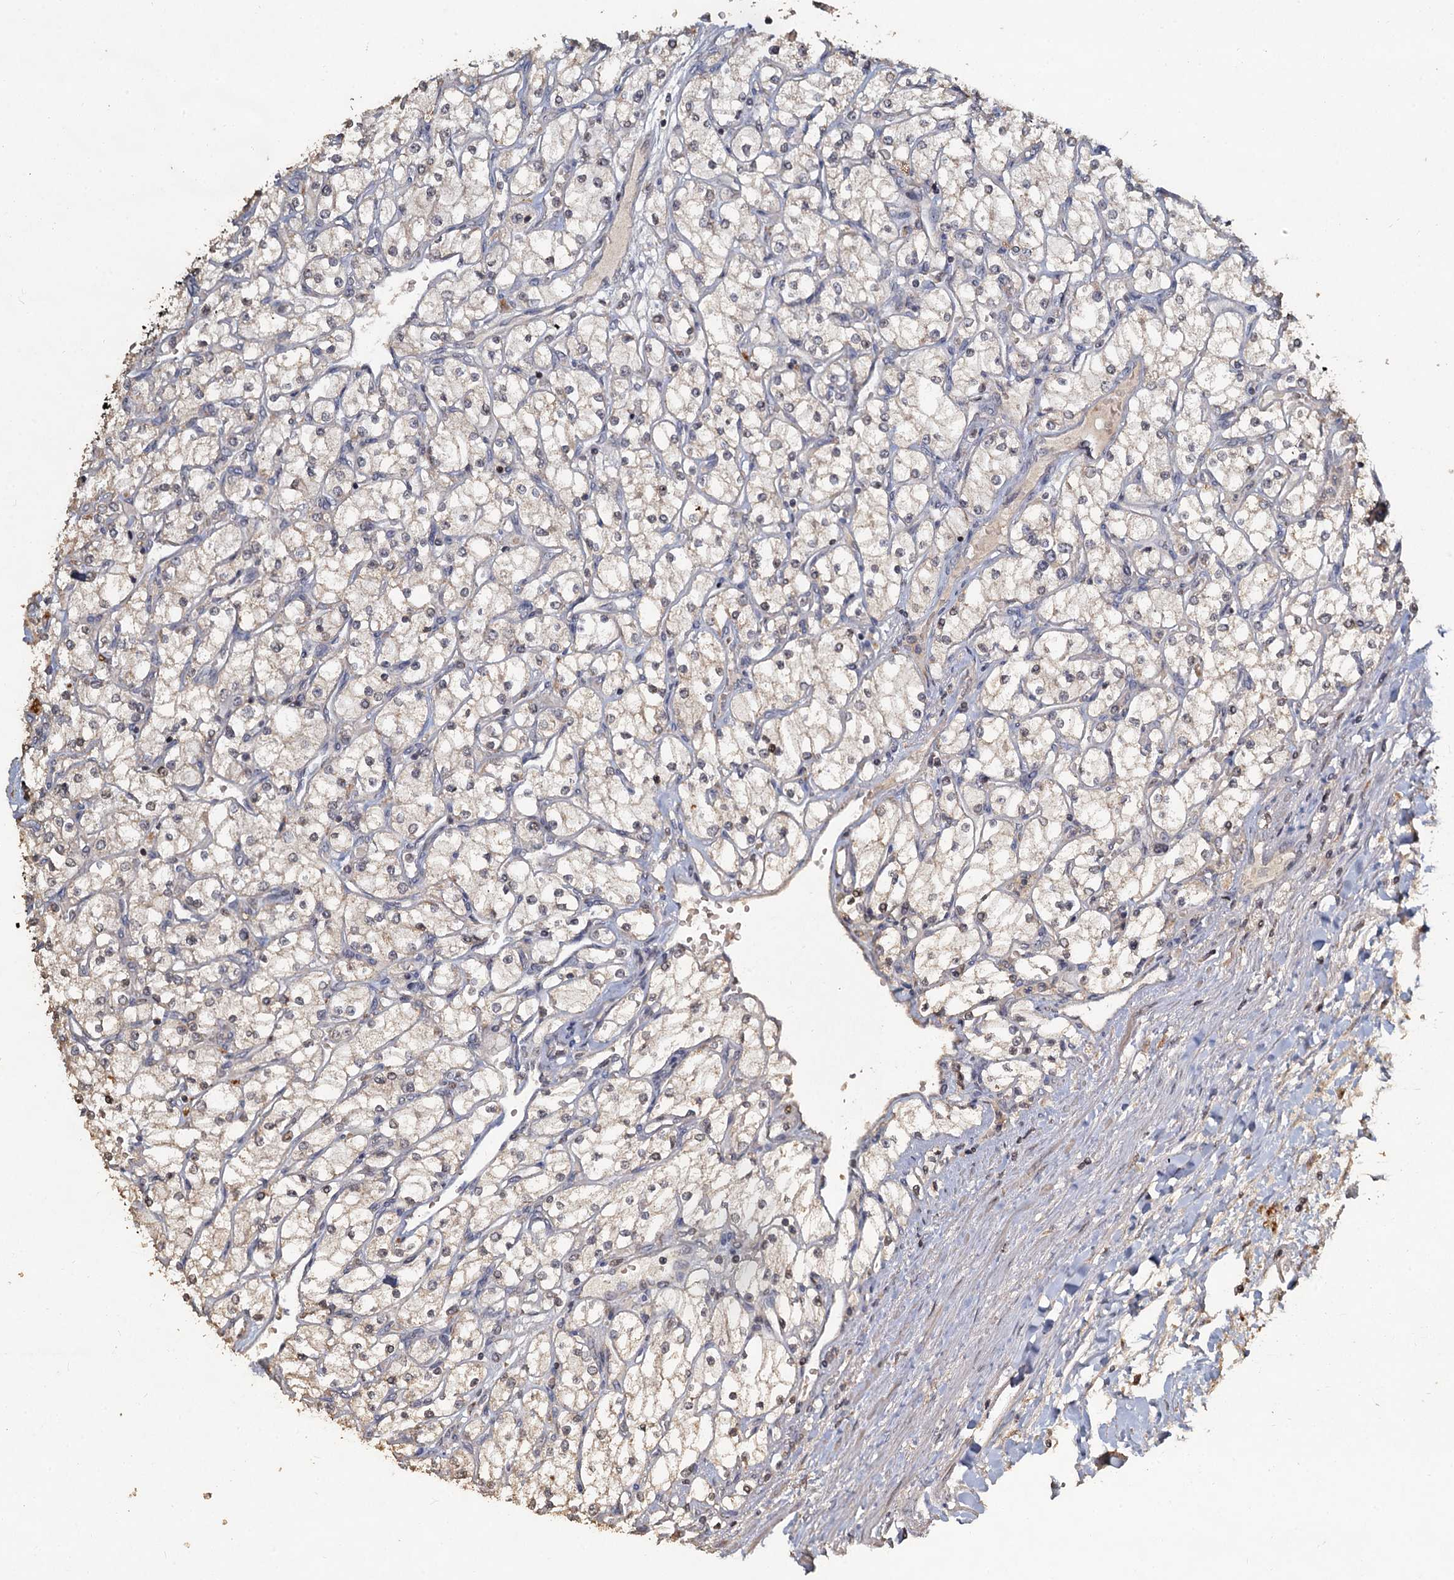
{"staining": {"intensity": "negative", "quantity": "none", "location": "none"}, "tissue": "renal cancer", "cell_type": "Tumor cells", "image_type": "cancer", "snomed": [{"axis": "morphology", "description": "Adenocarcinoma, NOS"}, {"axis": "topography", "description": "Kidney"}], "caption": "DAB (3,3'-diaminobenzidine) immunohistochemical staining of human renal cancer (adenocarcinoma) demonstrates no significant expression in tumor cells.", "gene": "CCDC61", "patient": {"sex": "male", "age": 80}}